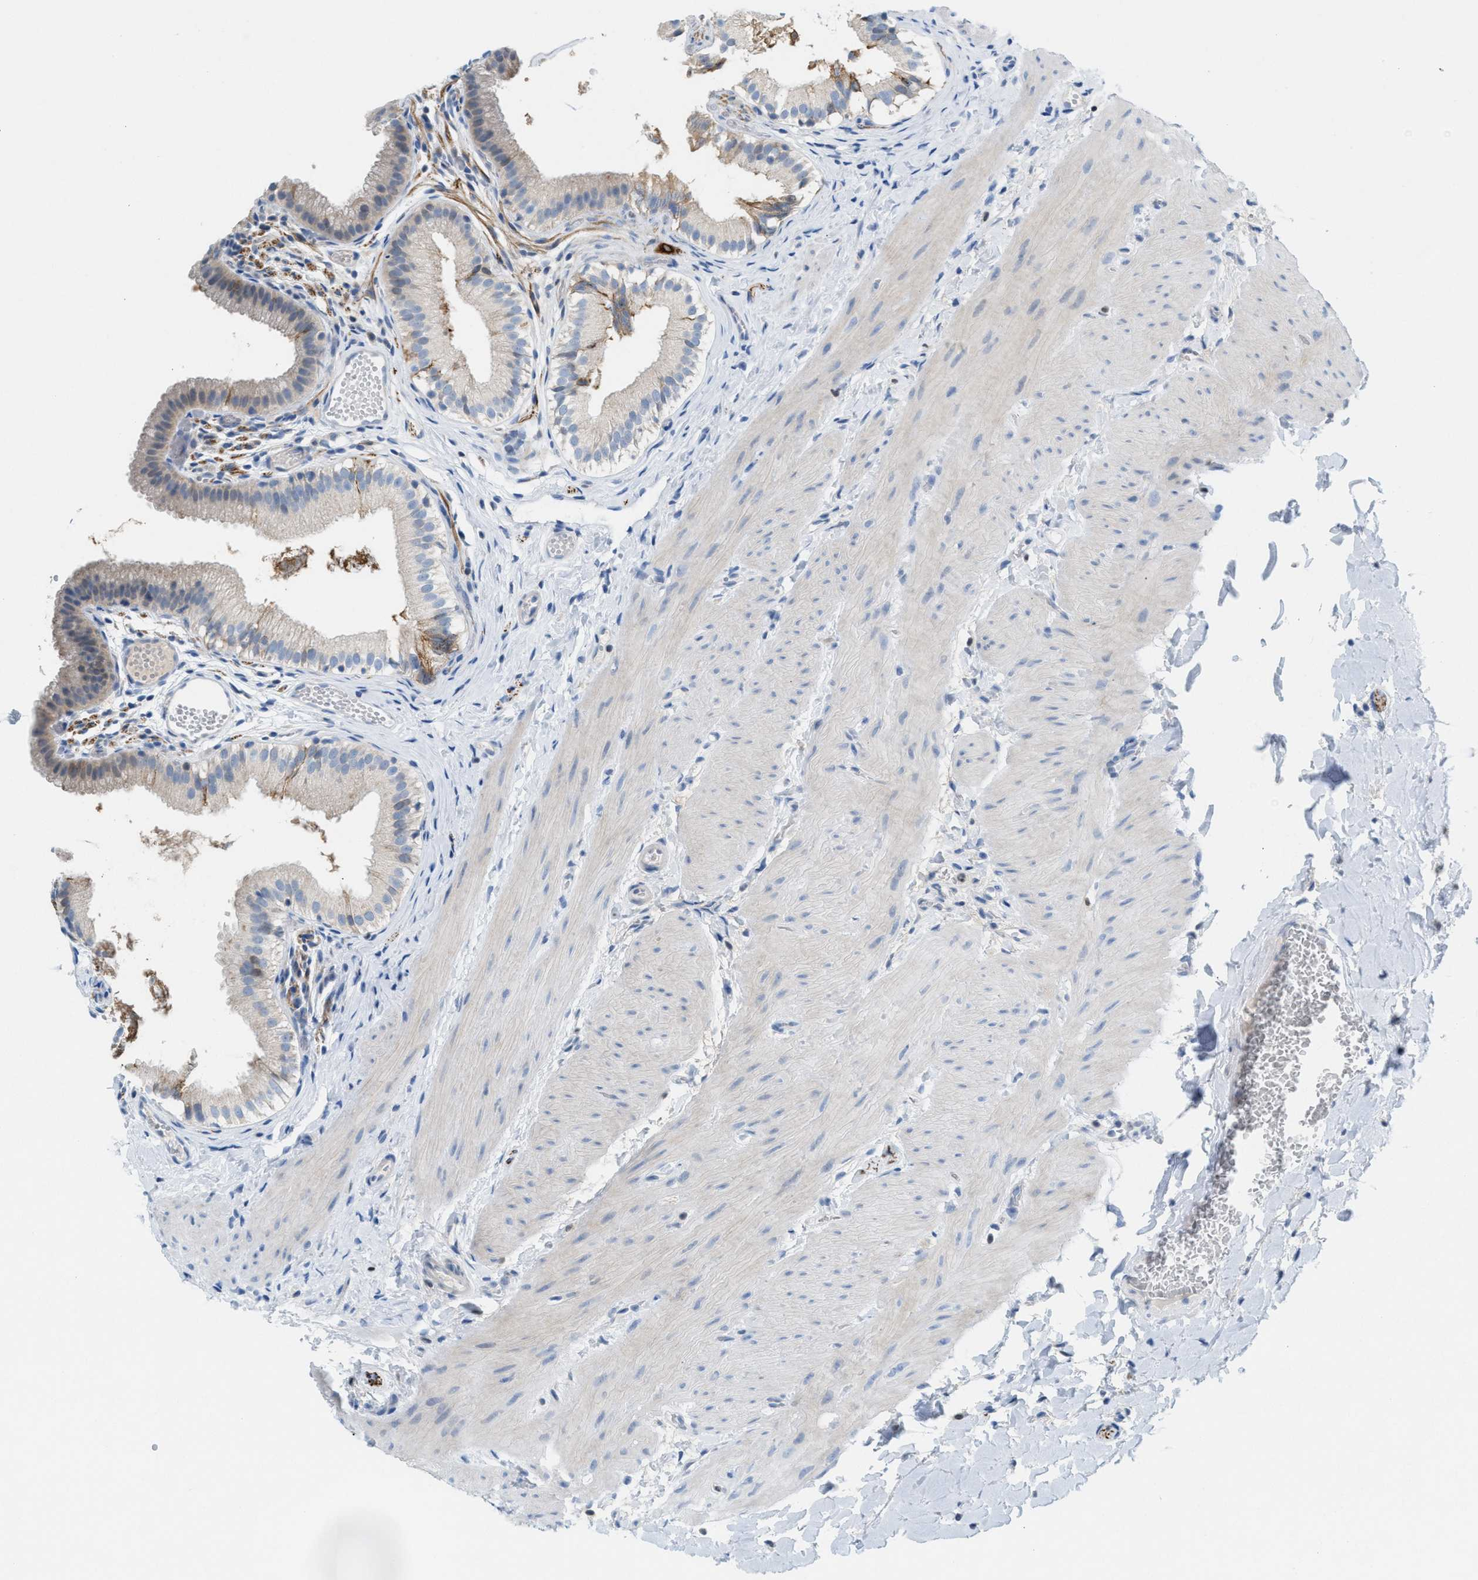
{"staining": {"intensity": "weak", "quantity": "25%-75%", "location": "cytoplasmic/membranous"}, "tissue": "gallbladder", "cell_type": "Glandular cells", "image_type": "normal", "snomed": [{"axis": "morphology", "description": "Normal tissue, NOS"}, {"axis": "topography", "description": "Gallbladder"}], "caption": "Brown immunohistochemical staining in unremarkable human gallbladder exhibits weak cytoplasmic/membranous expression in about 25%-75% of glandular cells.", "gene": "PPM1D", "patient": {"sex": "female", "age": 26}}